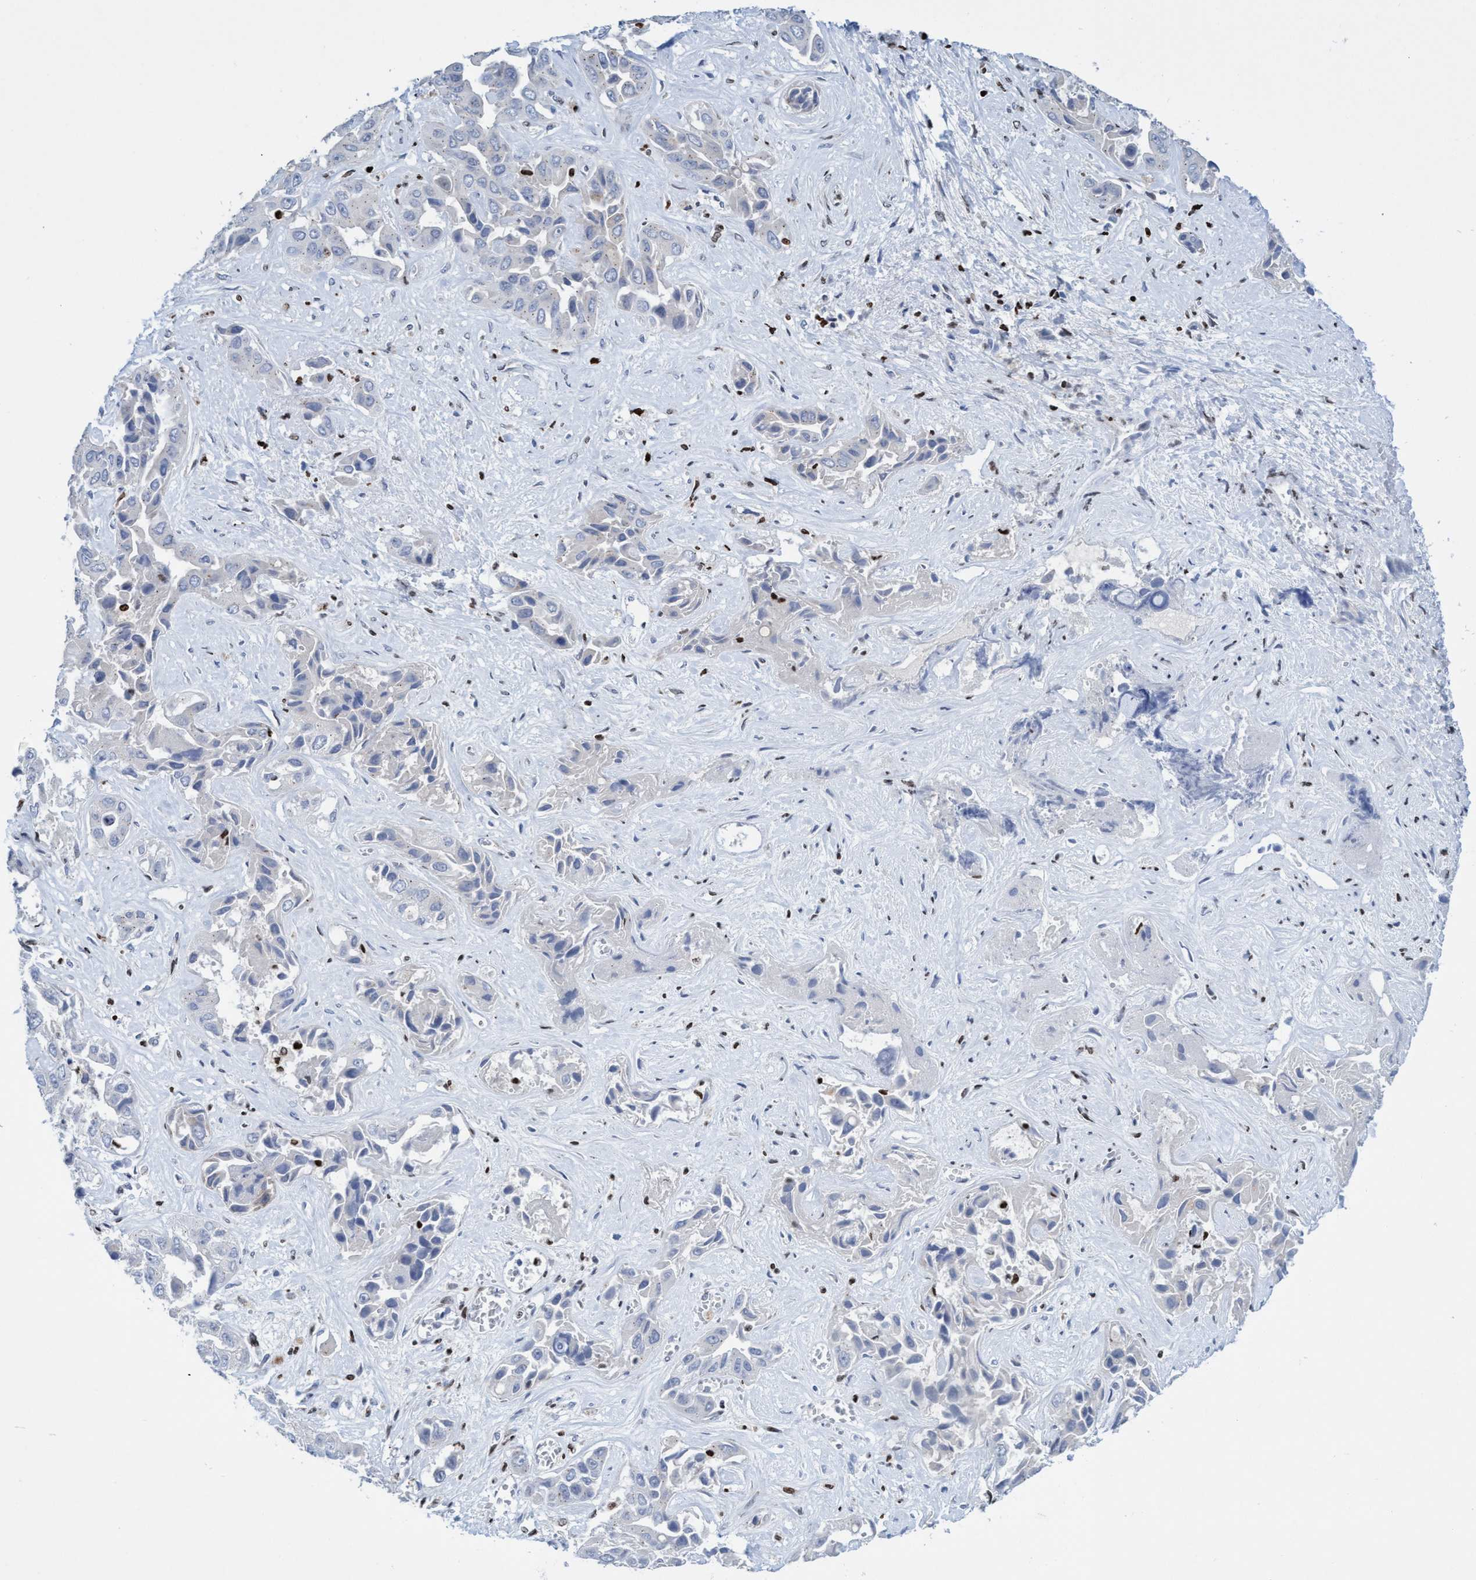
{"staining": {"intensity": "negative", "quantity": "none", "location": "none"}, "tissue": "liver cancer", "cell_type": "Tumor cells", "image_type": "cancer", "snomed": [{"axis": "morphology", "description": "Cholangiocarcinoma"}, {"axis": "topography", "description": "Liver"}], "caption": "DAB (3,3'-diaminobenzidine) immunohistochemical staining of human liver cholangiocarcinoma reveals no significant staining in tumor cells.", "gene": "CBX2", "patient": {"sex": "female", "age": 52}}